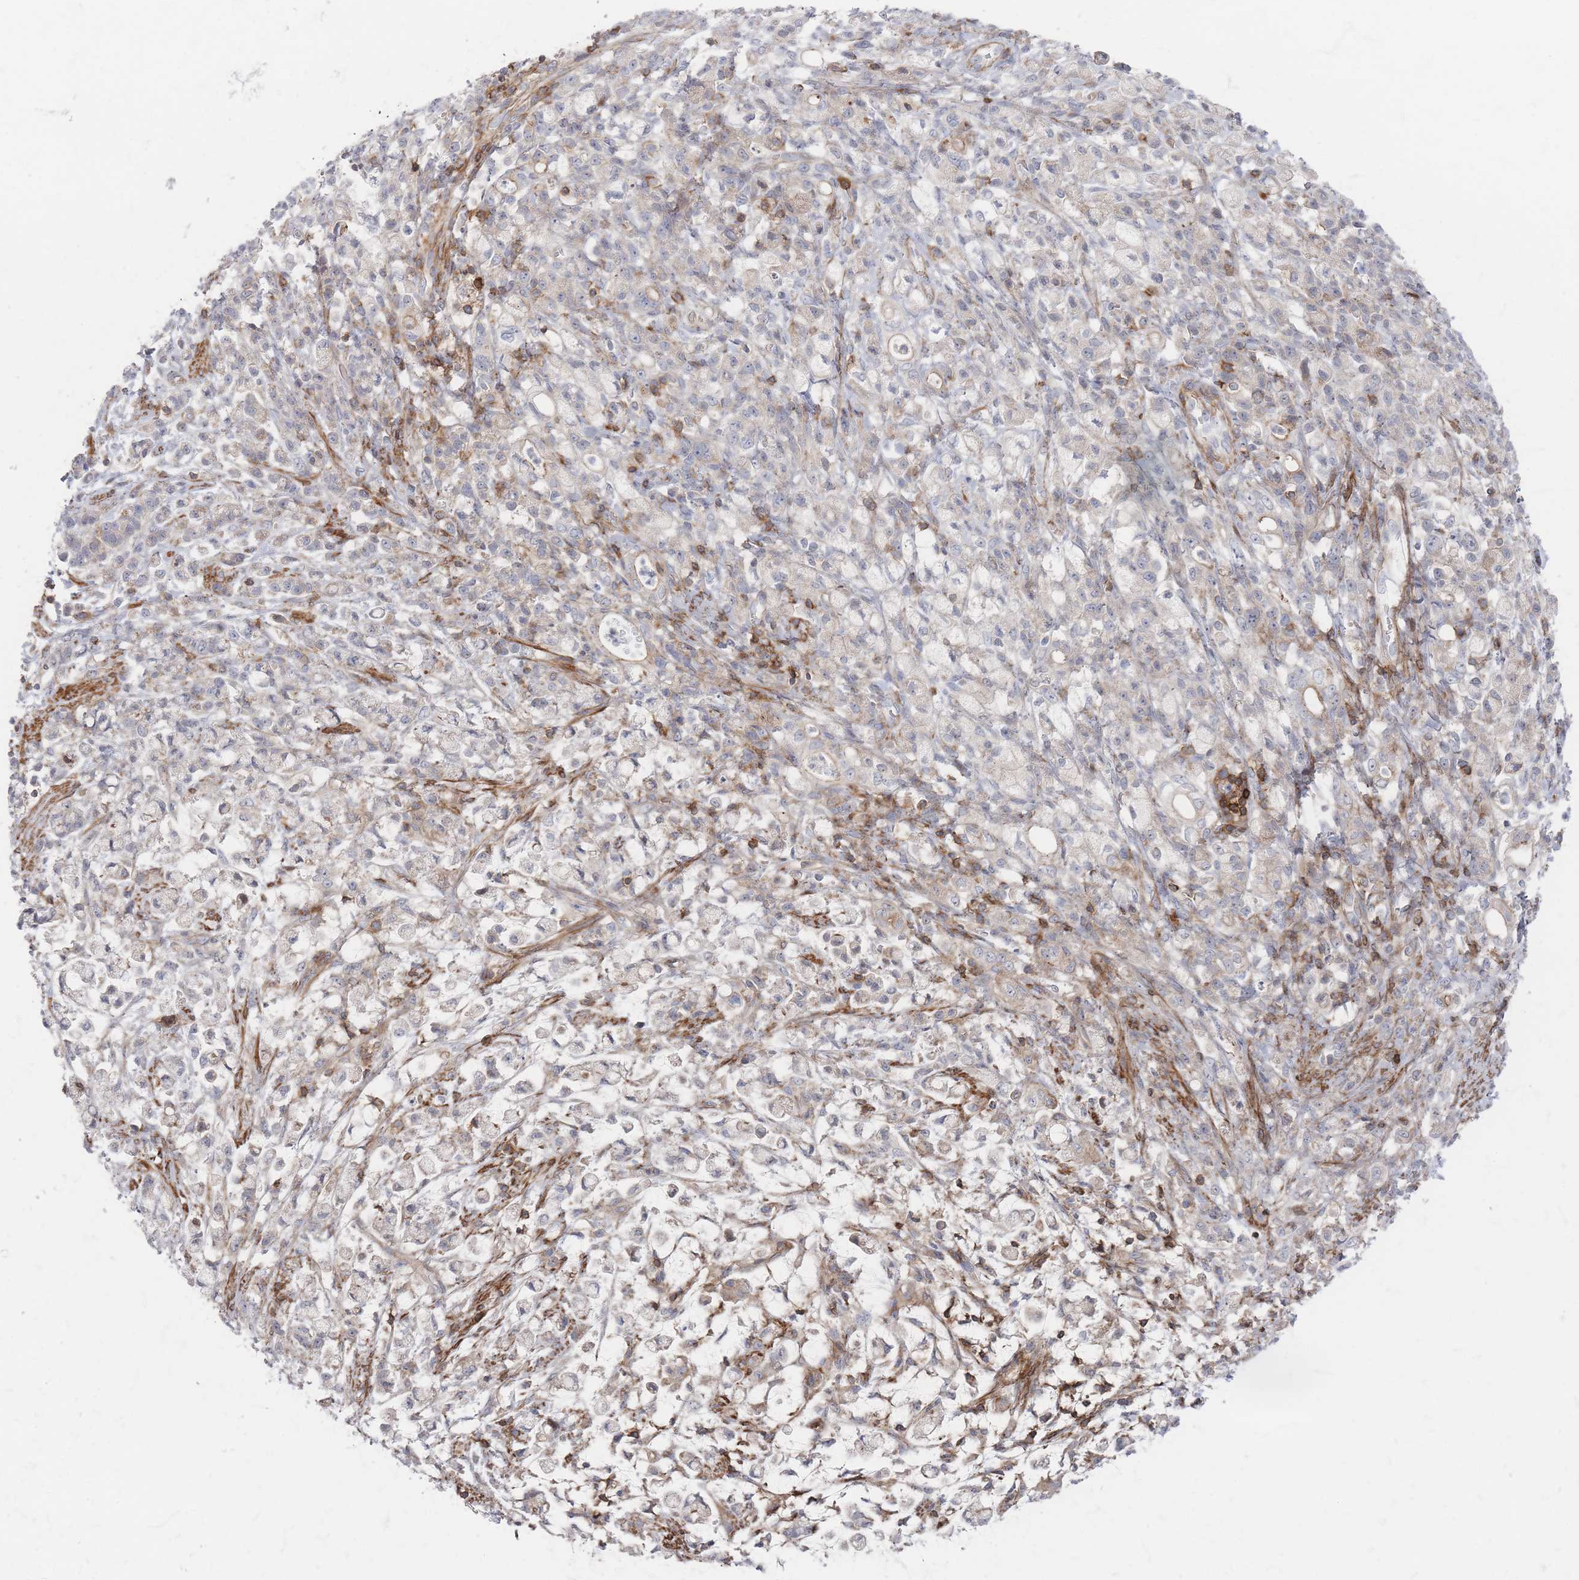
{"staining": {"intensity": "negative", "quantity": "none", "location": "none"}, "tissue": "stomach cancer", "cell_type": "Tumor cells", "image_type": "cancer", "snomed": [{"axis": "morphology", "description": "Adenocarcinoma, NOS"}, {"axis": "topography", "description": "Stomach"}], "caption": "Human stomach cancer stained for a protein using immunohistochemistry exhibits no expression in tumor cells.", "gene": "ZNF852", "patient": {"sex": "female", "age": 60}}